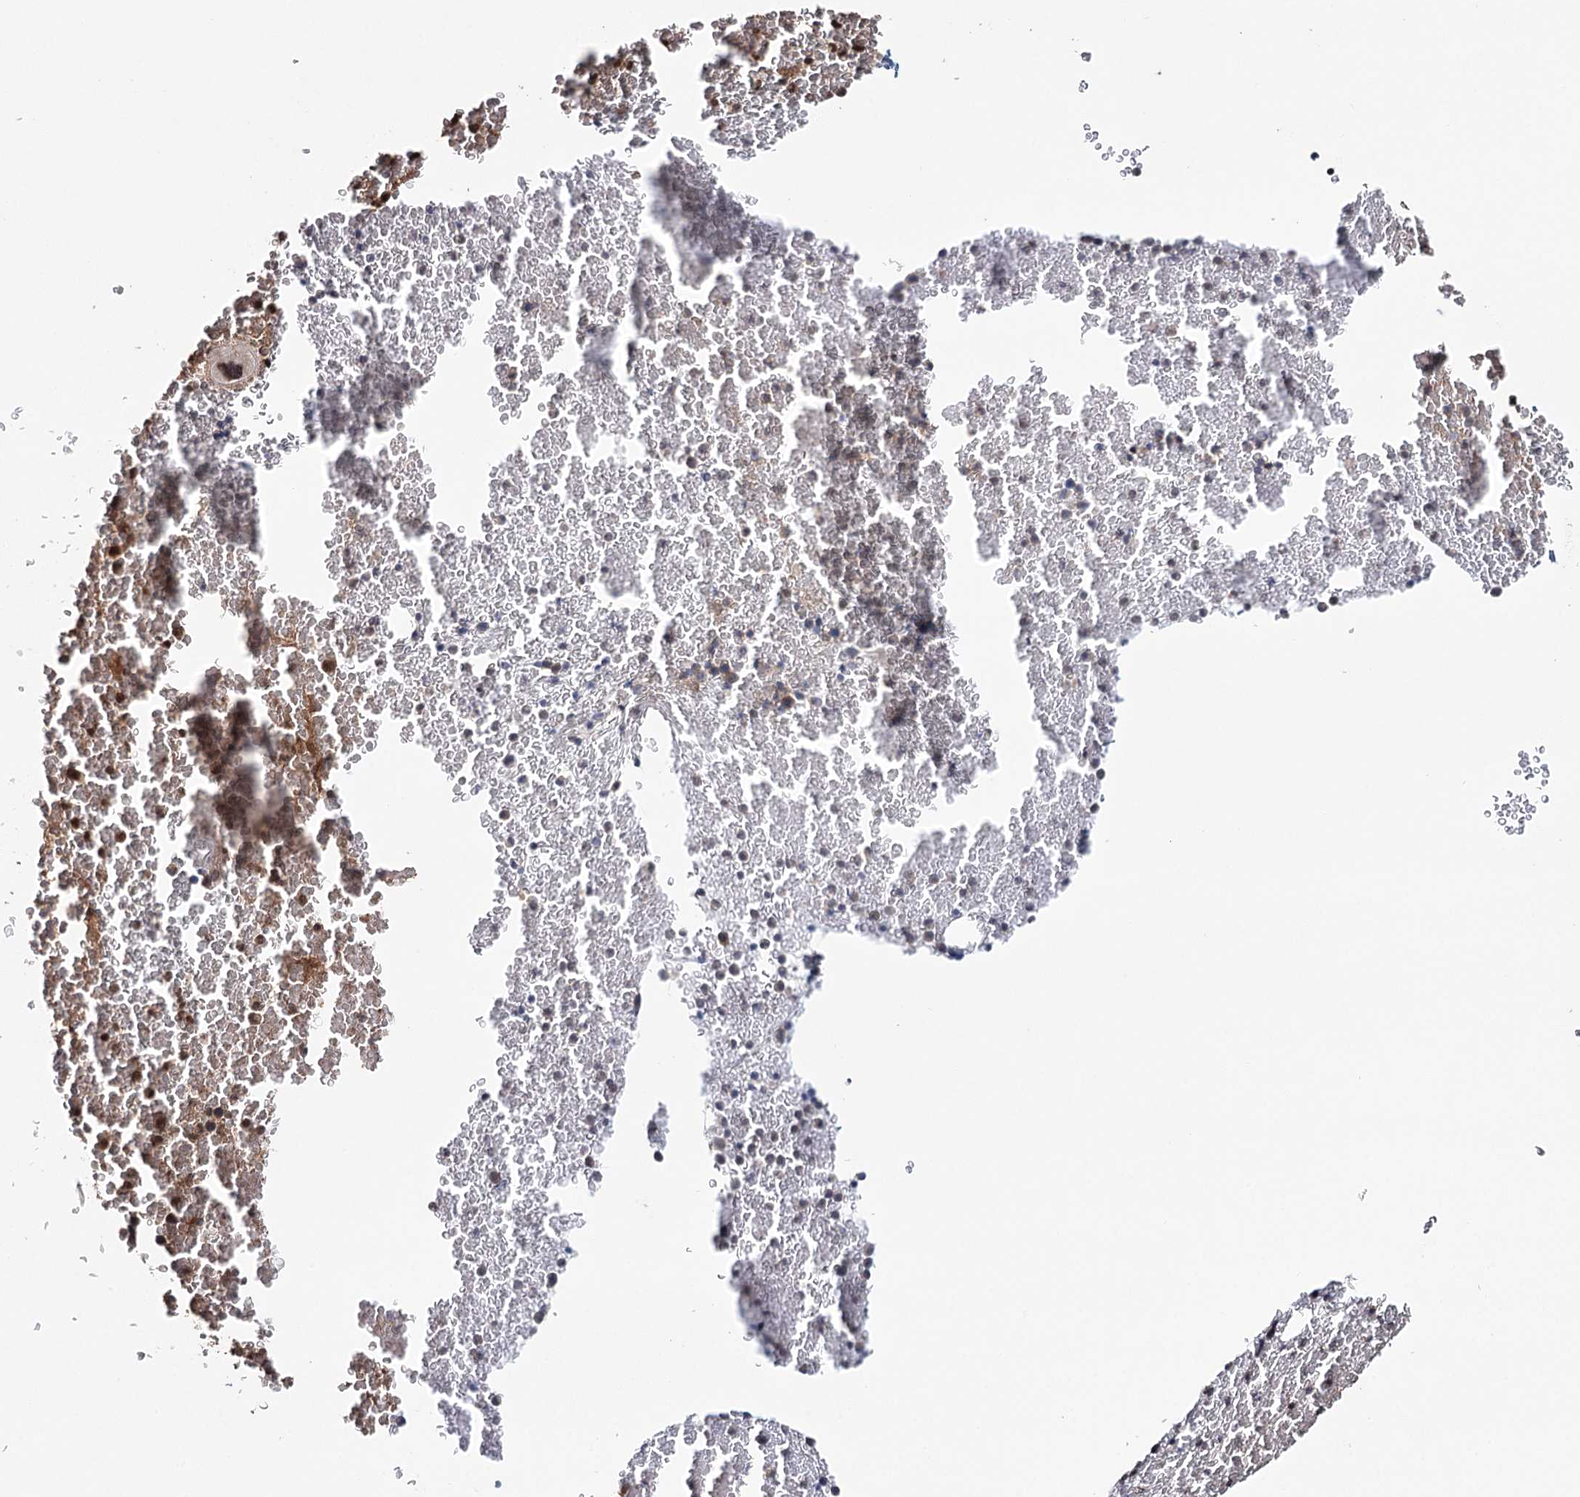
{"staining": {"intensity": "moderate", "quantity": ">75%", "location": "cytoplasmic/membranous,nuclear"}, "tissue": "bone marrow", "cell_type": "Hematopoietic cells", "image_type": "normal", "snomed": [{"axis": "morphology", "description": "Normal tissue, NOS"}, {"axis": "topography", "description": "Bone marrow"}], "caption": "DAB (3,3'-diaminobenzidine) immunohistochemical staining of normal bone marrow shows moderate cytoplasmic/membranous,nuclear protein expression in approximately >75% of hematopoietic cells.", "gene": "PKP4", "patient": {"sex": "male", "age": 36}}